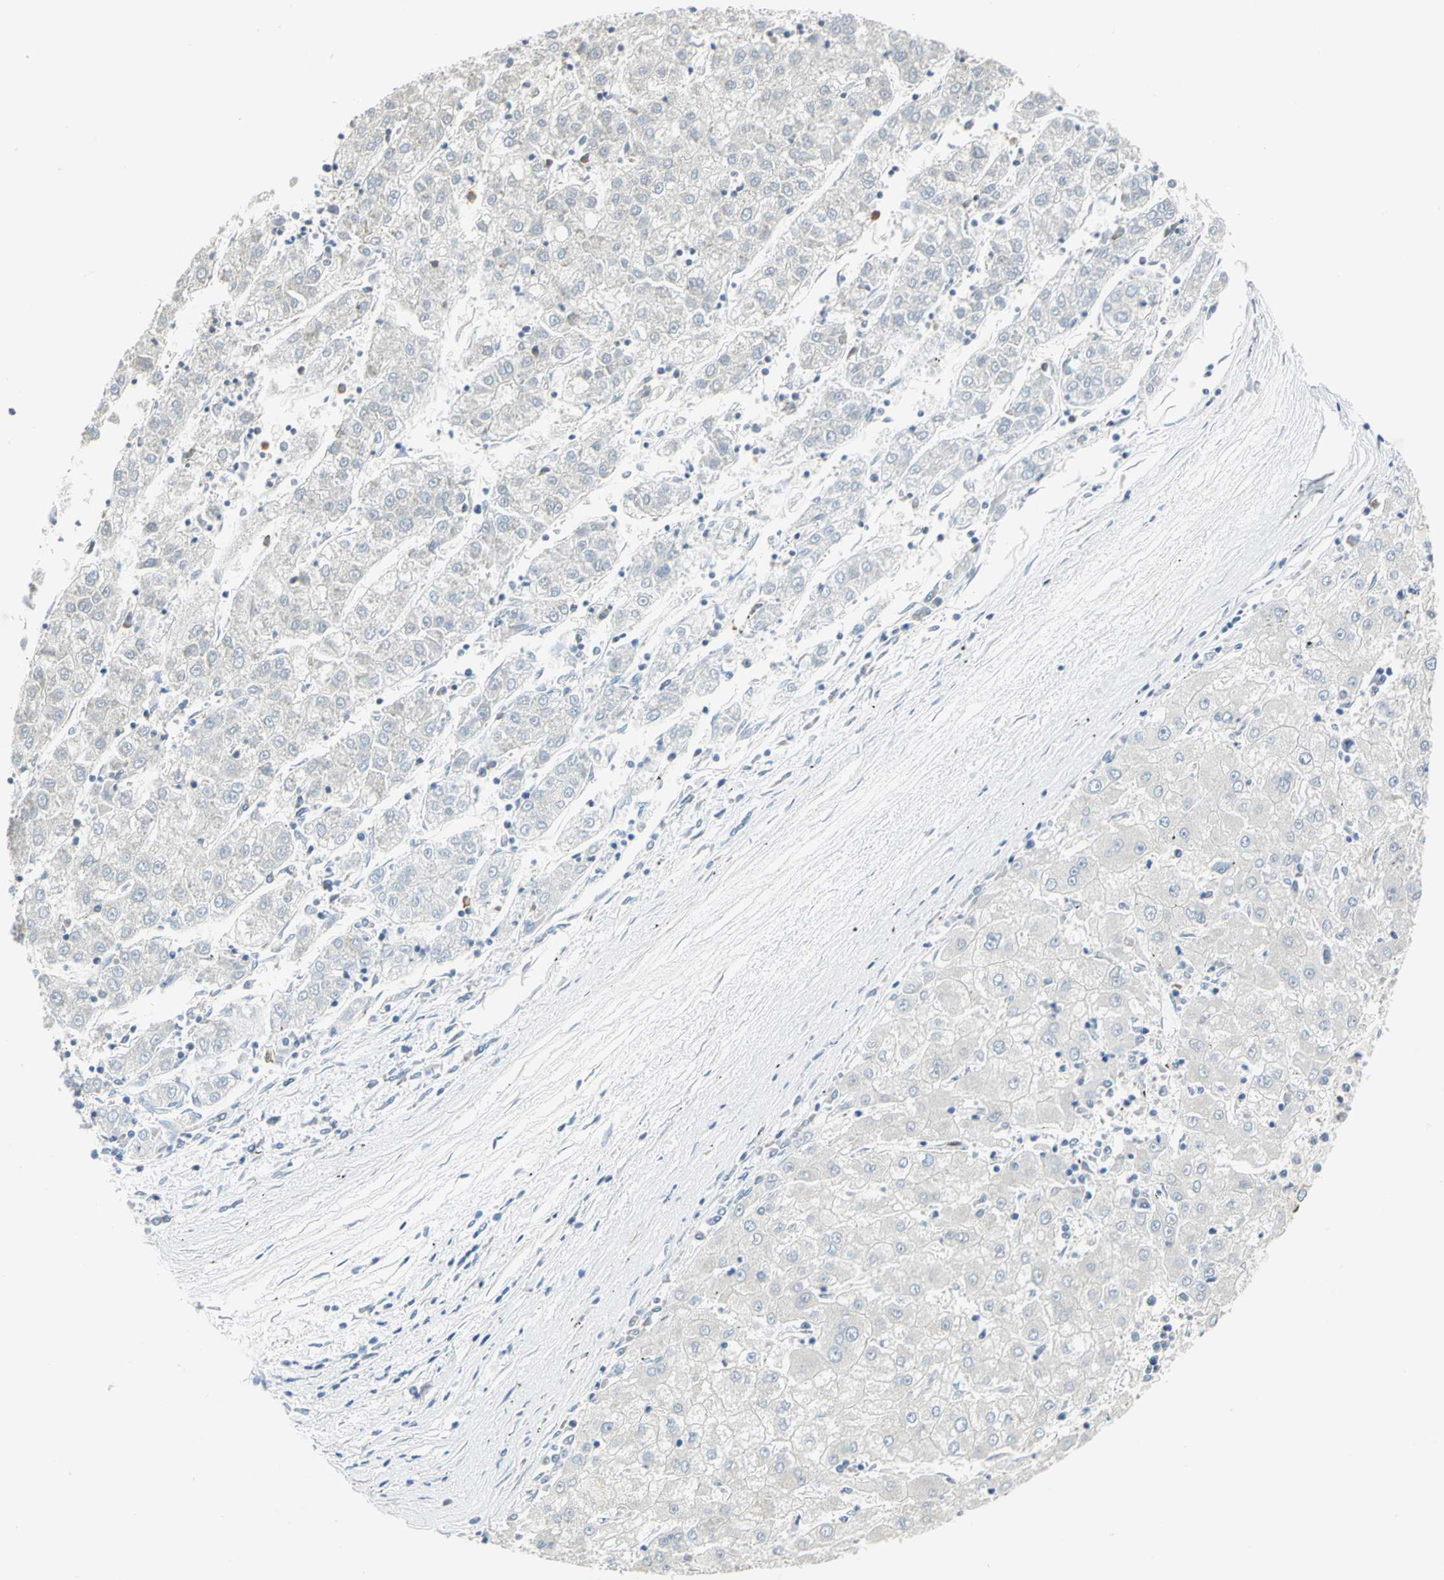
{"staining": {"intensity": "negative", "quantity": "none", "location": "none"}, "tissue": "liver cancer", "cell_type": "Tumor cells", "image_type": "cancer", "snomed": [{"axis": "morphology", "description": "Carcinoma, Hepatocellular, NOS"}, {"axis": "topography", "description": "Liver"}], "caption": "An image of human hepatocellular carcinoma (liver) is negative for staining in tumor cells.", "gene": "RBFOX2", "patient": {"sex": "male", "age": 72}}